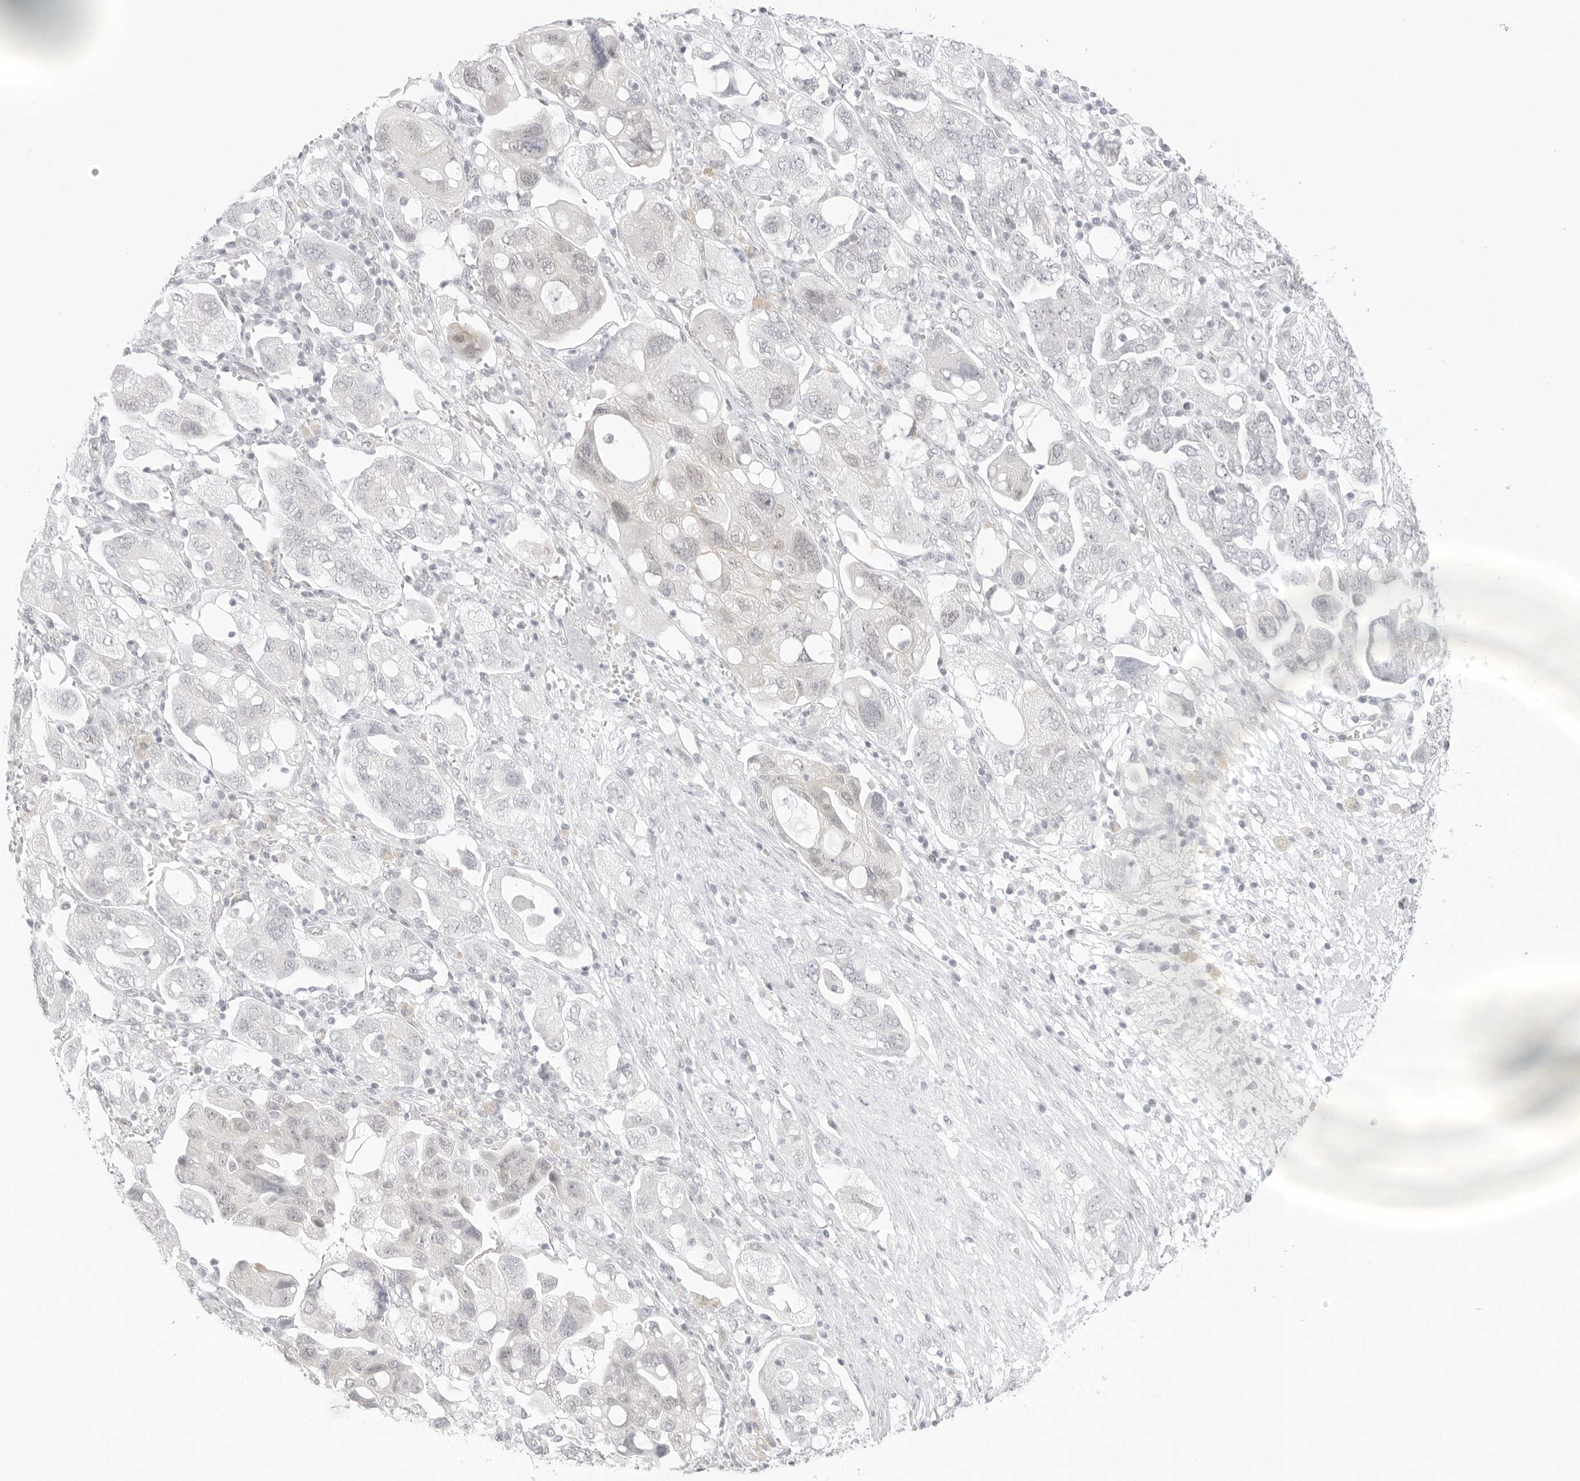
{"staining": {"intensity": "negative", "quantity": "none", "location": "none"}, "tissue": "ovarian cancer", "cell_type": "Tumor cells", "image_type": "cancer", "snomed": [{"axis": "morphology", "description": "Carcinoma, NOS"}, {"axis": "morphology", "description": "Cystadenocarcinoma, serous, NOS"}, {"axis": "topography", "description": "Ovary"}], "caption": "Immunohistochemistry image of neoplastic tissue: ovarian cancer (serous cystadenocarcinoma) stained with DAB (3,3'-diaminobenzidine) shows no significant protein staining in tumor cells.", "gene": "MED18", "patient": {"sex": "female", "age": 69}}